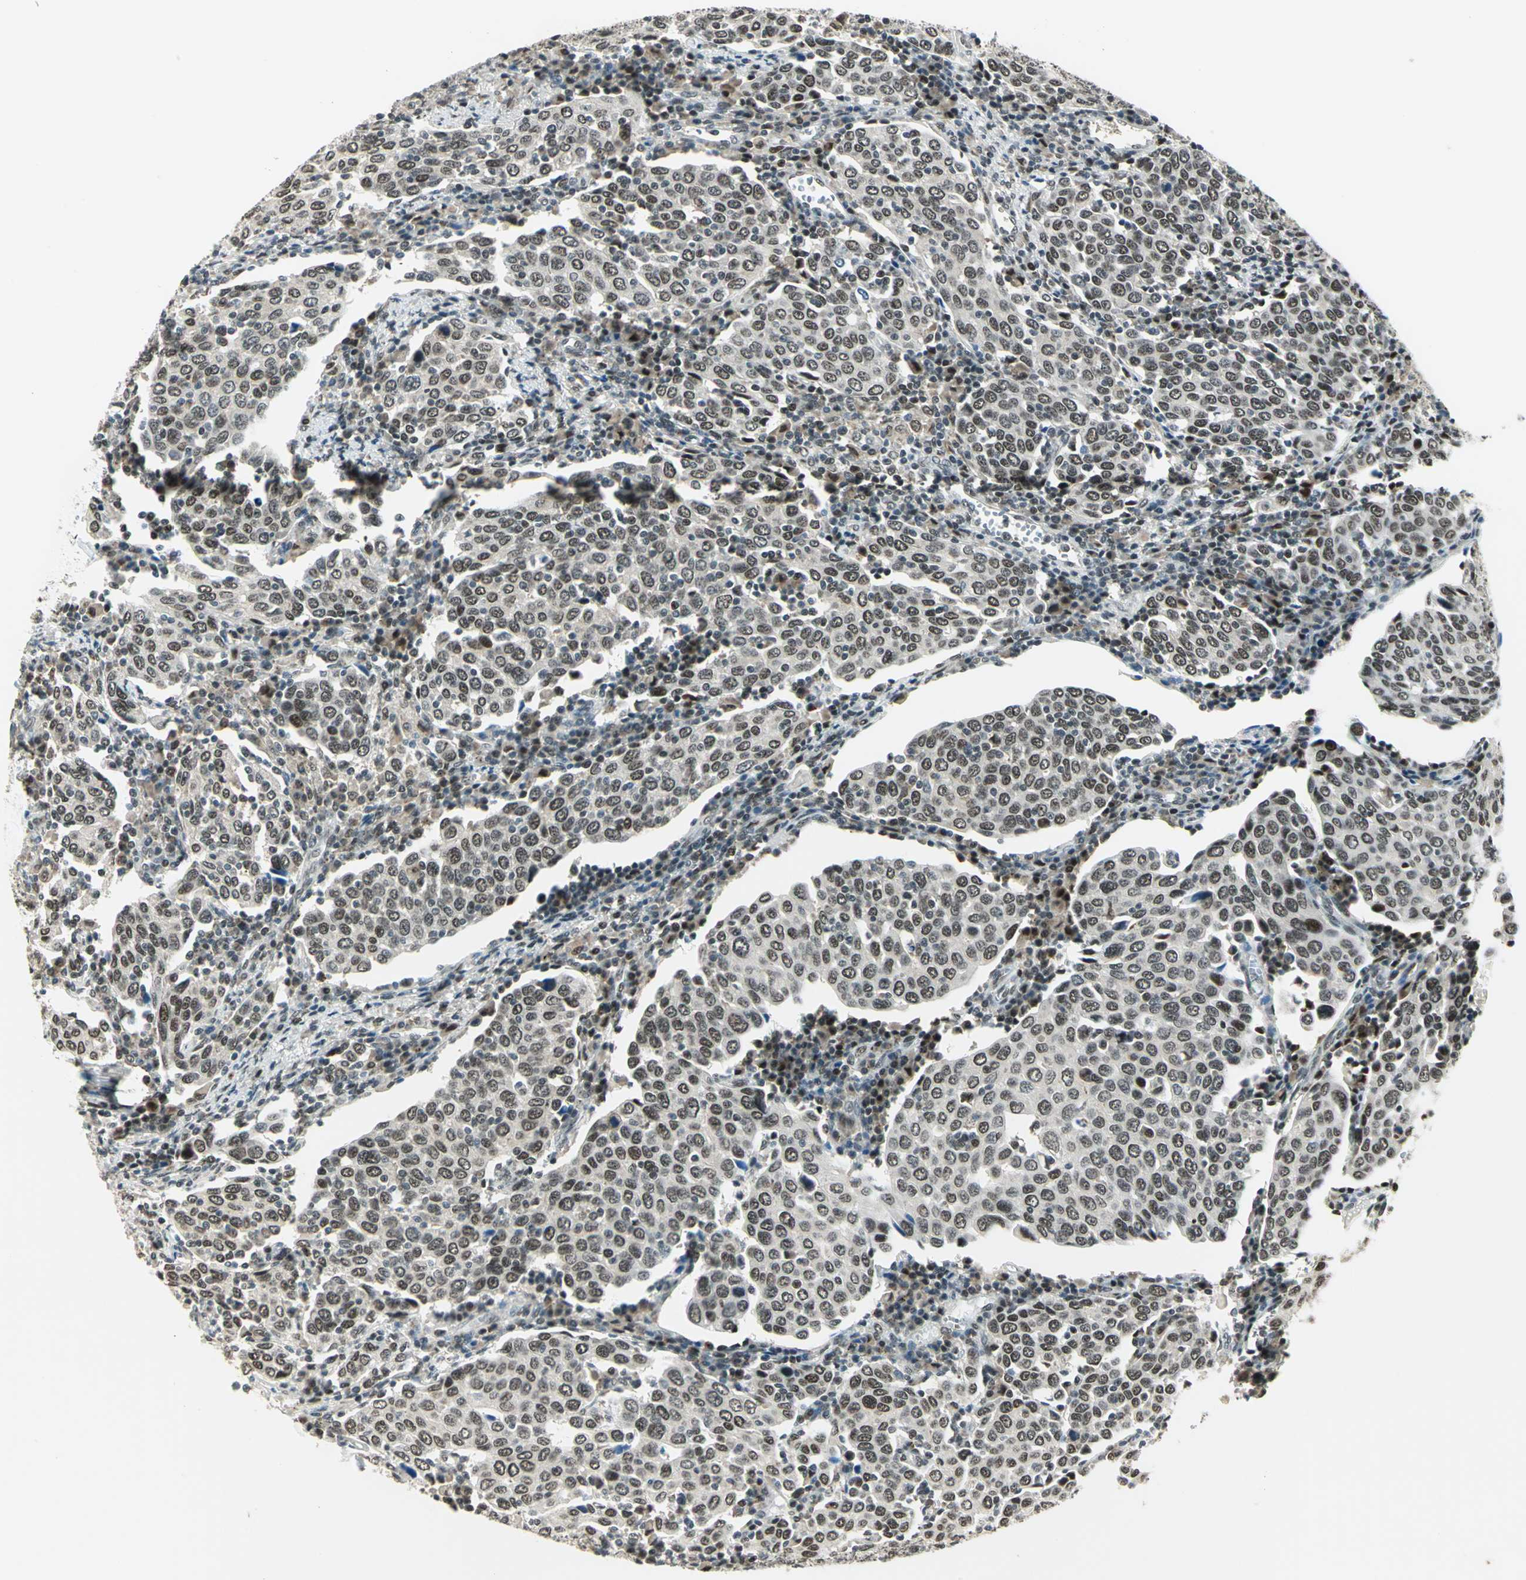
{"staining": {"intensity": "moderate", "quantity": "25%-75%", "location": "nuclear"}, "tissue": "cervical cancer", "cell_type": "Tumor cells", "image_type": "cancer", "snomed": [{"axis": "morphology", "description": "Squamous cell carcinoma, NOS"}, {"axis": "topography", "description": "Cervix"}], "caption": "Immunohistochemistry (IHC) of human cervical cancer (squamous cell carcinoma) demonstrates medium levels of moderate nuclear staining in about 25%-75% of tumor cells.", "gene": "RAD17", "patient": {"sex": "female", "age": 40}}